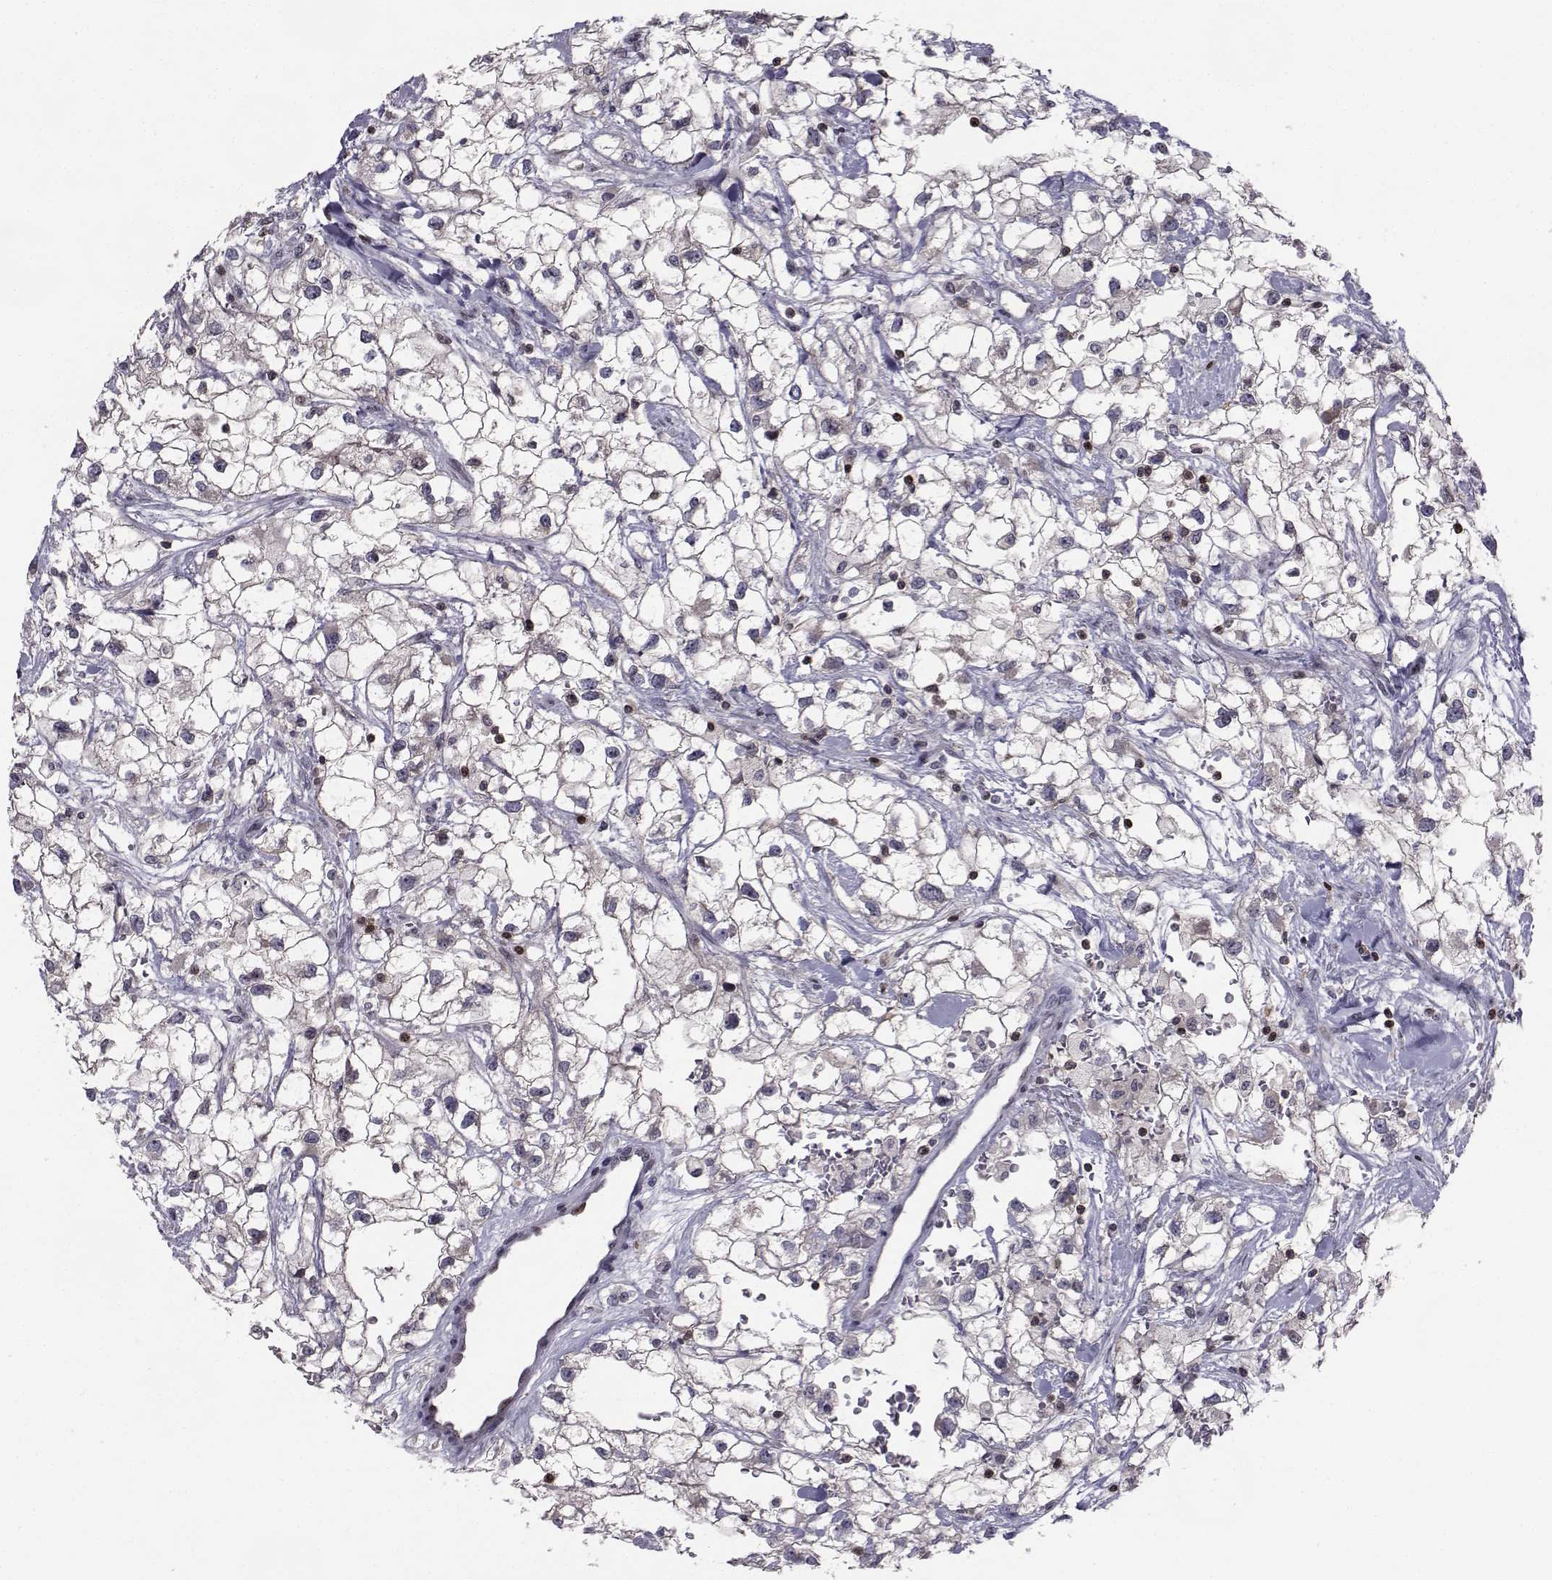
{"staining": {"intensity": "negative", "quantity": "none", "location": "none"}, "tissue": "renal cancer", "cell_type": "Tumor cells", "image_type": "cancer", "snomed": [{"axis": "morphology", "description": "Adenocarcinoma, NOS"}, {"axis": "topography", "description": "Kidney"}], "caption": "An image of human renal cancer is negative for staining in tumor cells. Brightfield microscopy of immunohistochemistry (IHC) stained with DAB (brown) and hematoxylin (blue), captured at high magnification.", "gene": "PCP4L1", "patient": {"sex": "male", "age": 59}}